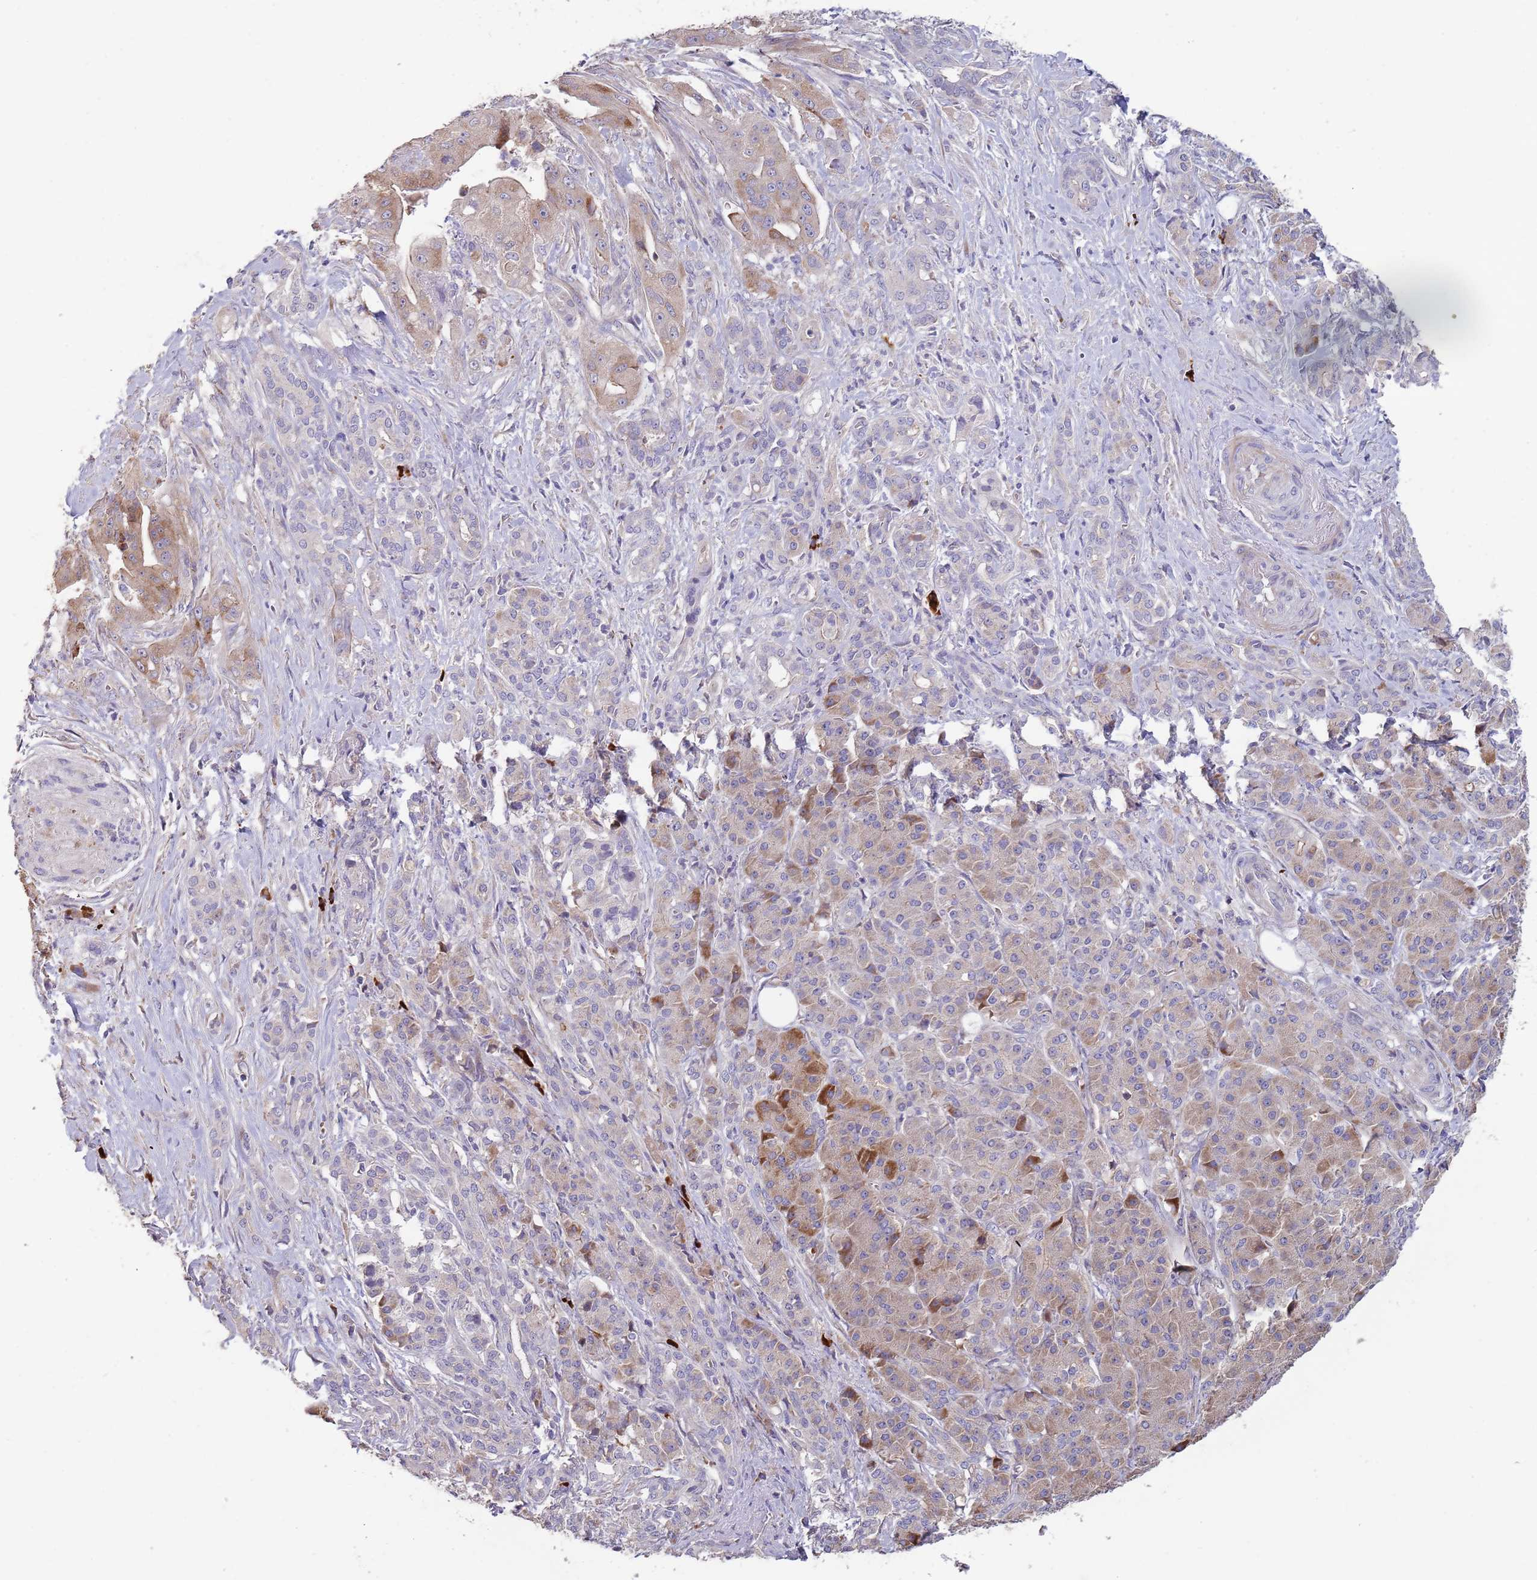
{"staining": {"intensity": "moderate", "quantity": "<25%", "location": "cytoplasmic/membranous"}, "tissue": "pancreatic cancer", "cell_type": "Tumor cells", "image_type": "cancer", "snomed": [{"axis": "morphology", "description": "Adenocarcinoma, NOS"}, {"axis": "topography", "description": "Pancreas"}], "caption": "High-power microscopy captured an IHC photomicrograph of pancreatic cancer (adenocarcinoma), revealing moderate cytoplasmic/membranous staining in about <25% of tumor cells.", "gene": "SUSD1", "patient": {"sex": "male", "age": 57}}